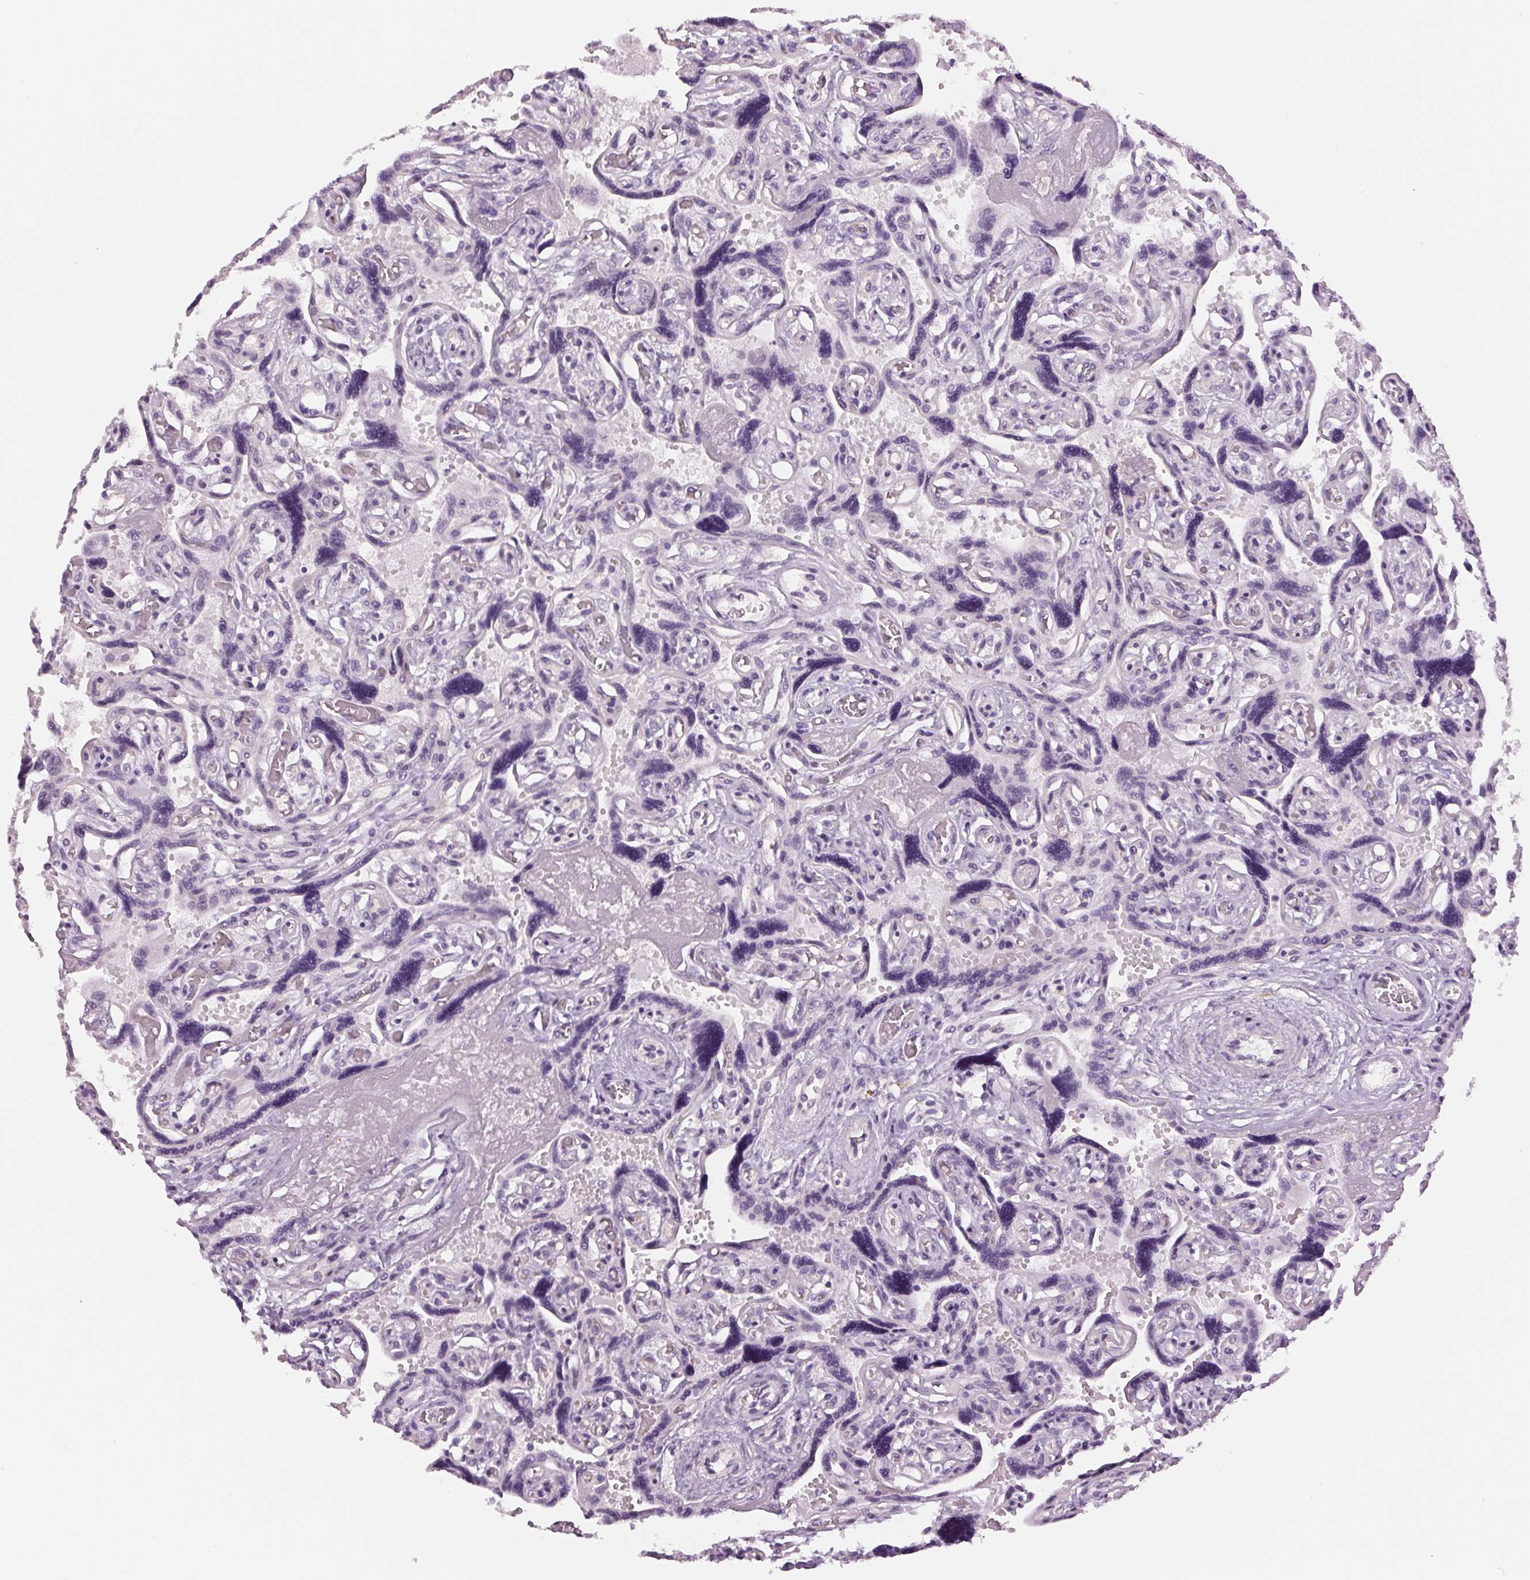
{"staining": {"intensity": "negative", "quantity": "none", "location": "none"}, "tissue": "placenta", "cell_type": "Decidual cells", "image_type": "normal", "snomed": [{"axis": "morphology", "description": "Normal tissue, NOS"}, {"axis": "topography", "description": "Placenta"}], "caption": "Immunohistochemical staining of unremarkable human placenta shows no significant expression in decidual cells.", "gene": "MISP", "patient": {"sex": "female", "age": 32}}